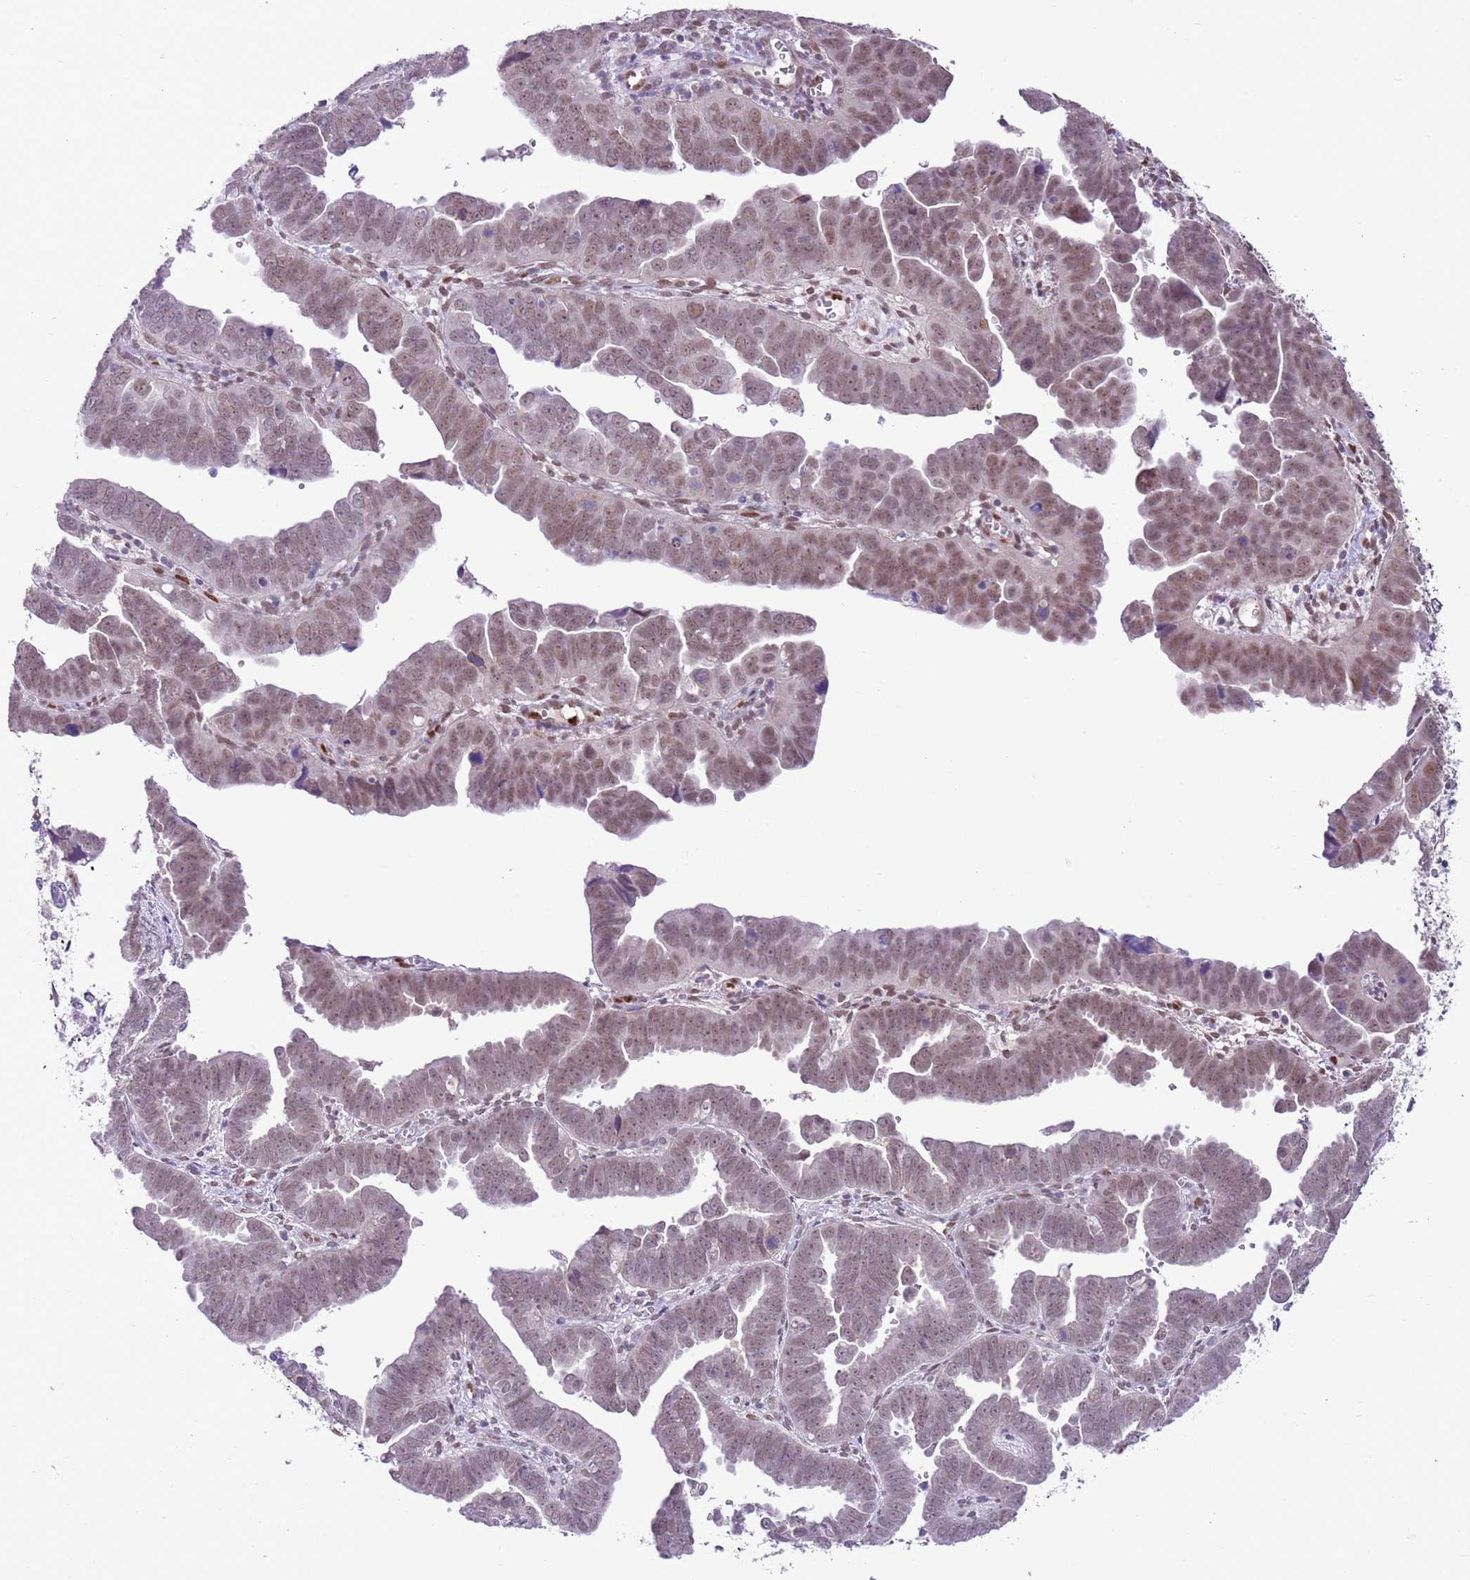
{"staining": {"intensity": "moderate", "quantity": ">75%", "location": "nuclear"}, "tissue": "endometrial cancer", "cell_type": "Tumor cells", "image_type": "cancer", "snomed": [{"axis": "morphology", "description": "Adenocarcinoma, NOS"}, {"axis": "topography", "description": "Endometrium"}], "caption": "High-power microscopy captured an immunohistochemistry histopathology image of endometrial cancer, revealing moderate nuclear positivity in about >75% of tumor cells. Nuclei are stained in blue.", "gene": "NACC2", "patient": {"sex": "female", "age": 75}}